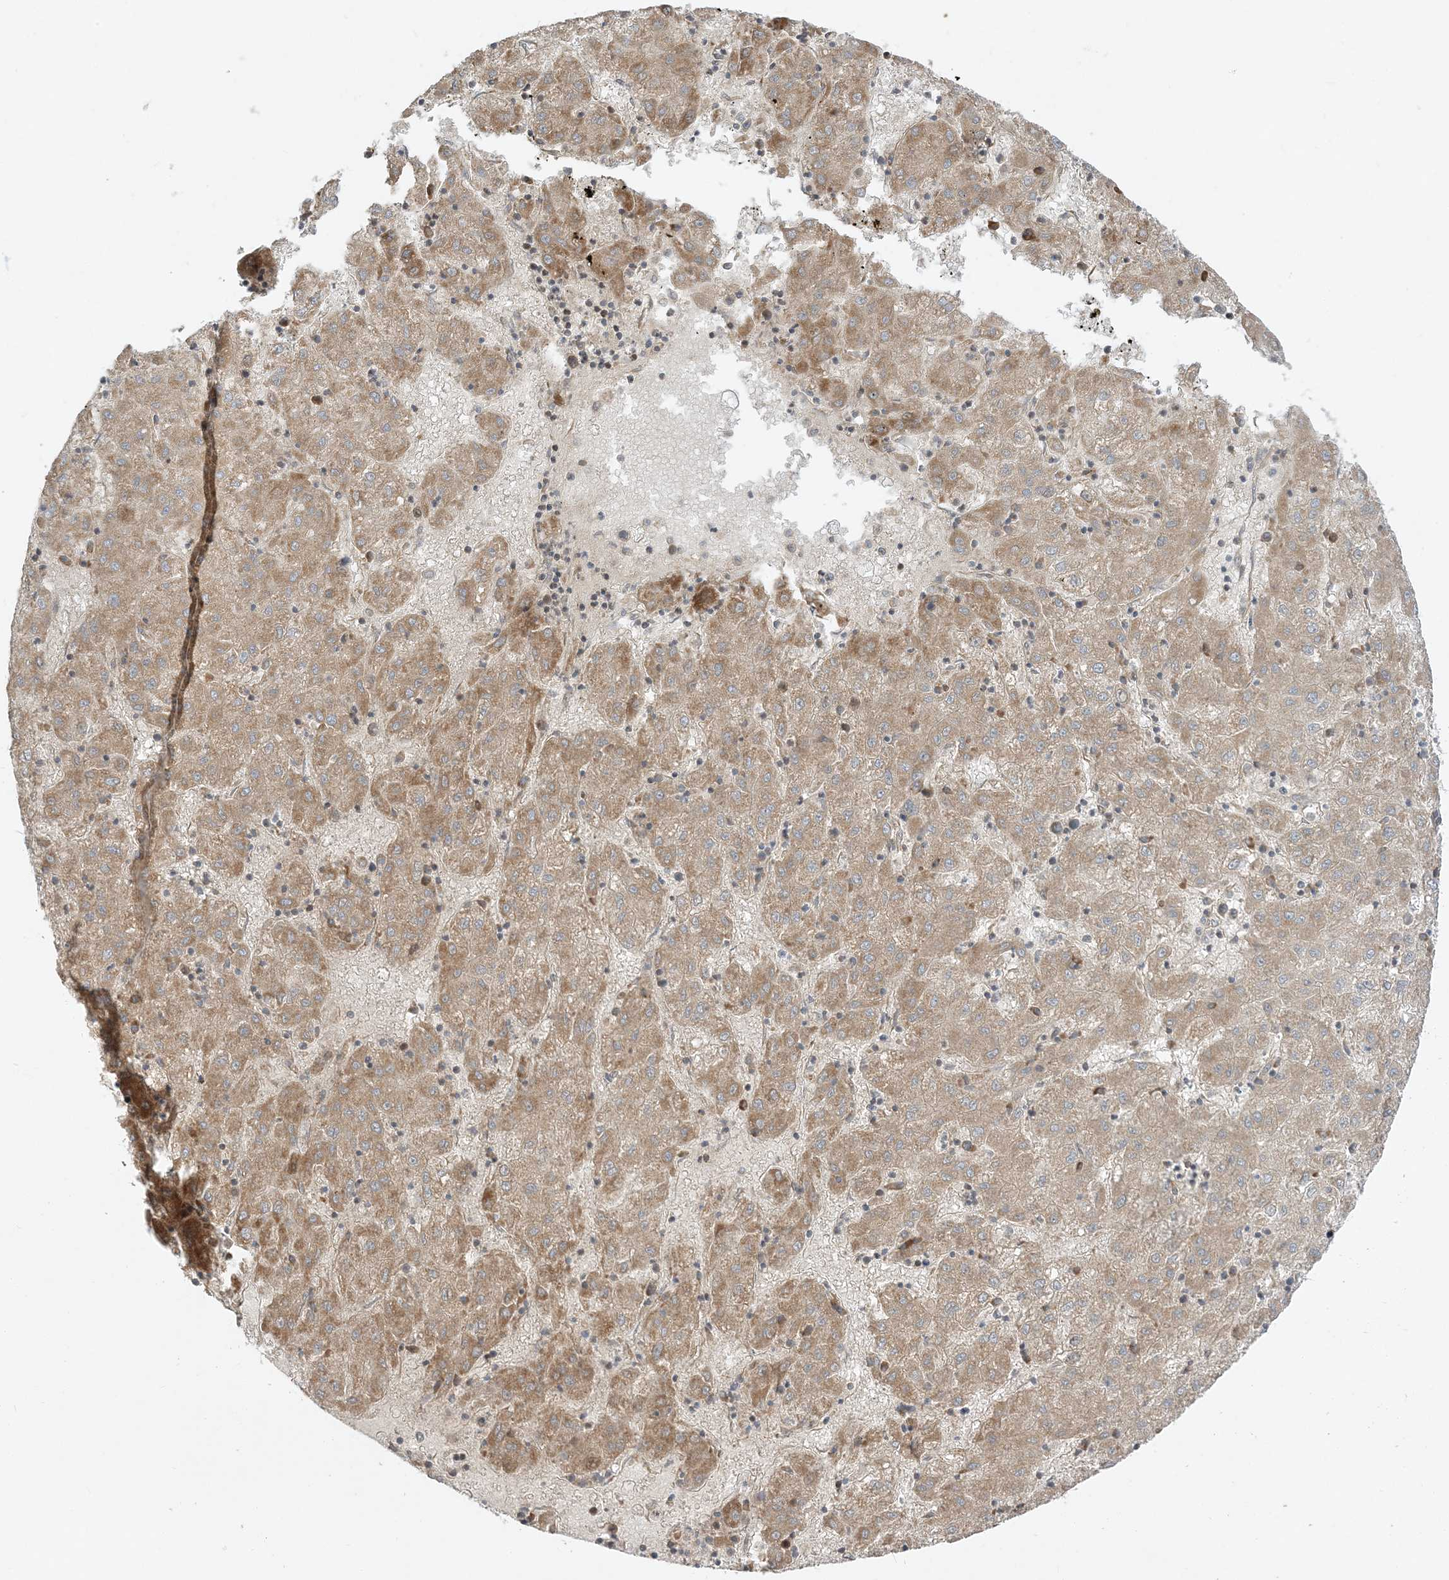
{"staining": {"intensity": "moderate", "quantity": ">75%", "location": "cytoplasmic/membranous"}, "tissue": "liver cancer", "cell_type": "Tumor cells", "image_type": "cancer", "snomed": [{"axis": "morphology", "description": "Carcinoma, Hepatocellular, NOS"}, {"axis": "topography", "description": "Liver"}], "caption": "Immunohistochemical staining of human liver cancer displays medium levels of moderate cytoplasmic/membranous protein expression in approximately >75% of tumor cells.", "gene": "AARS2", "patient": {"sex": "male", "age": 72}}